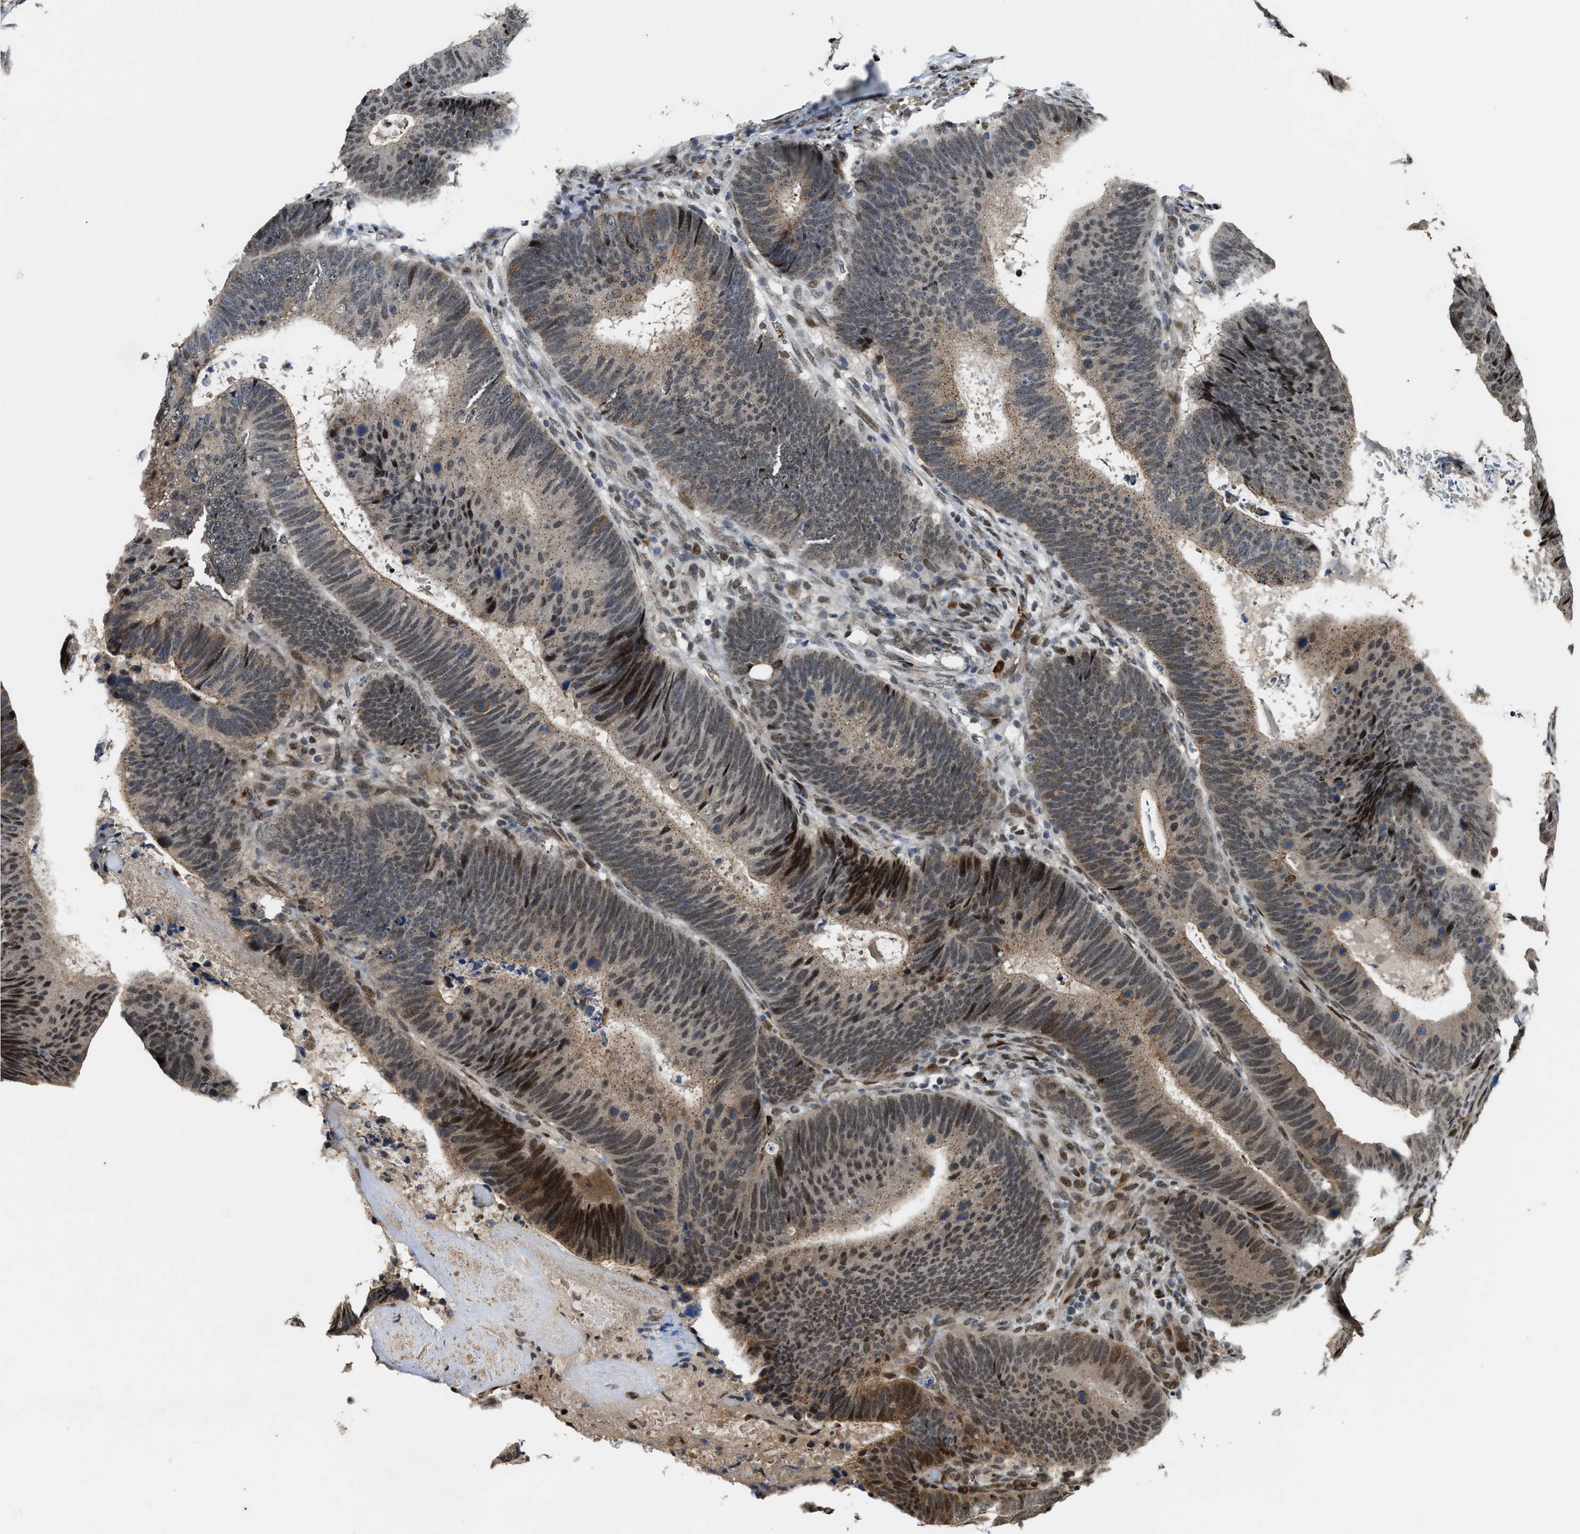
{"staining": {"intensity": "moderate", "quantity": "<25%", "location": "cytoplasmic/membranous,nuclear"}, "tissue": "colorectal cancer", "cell_type": "Tumor cells", "image_type": "cancer", "snomed": [{"axis": "morphology", "description": "Adenocarcinoma, NOS"}, {"axis": "topography", "description": "Colon"}], "caption": "This image shows colorectal cancer (adenocarcinoma) stained with IHC to label a protein in brown. The cytoplasmic/membranous and nuclear of tumor cells show moderate positivity for the protein. Nuclei are counter-stained blue.", "gene": "SERTAD2", "patient": {"sex": "male", "age": 56}}